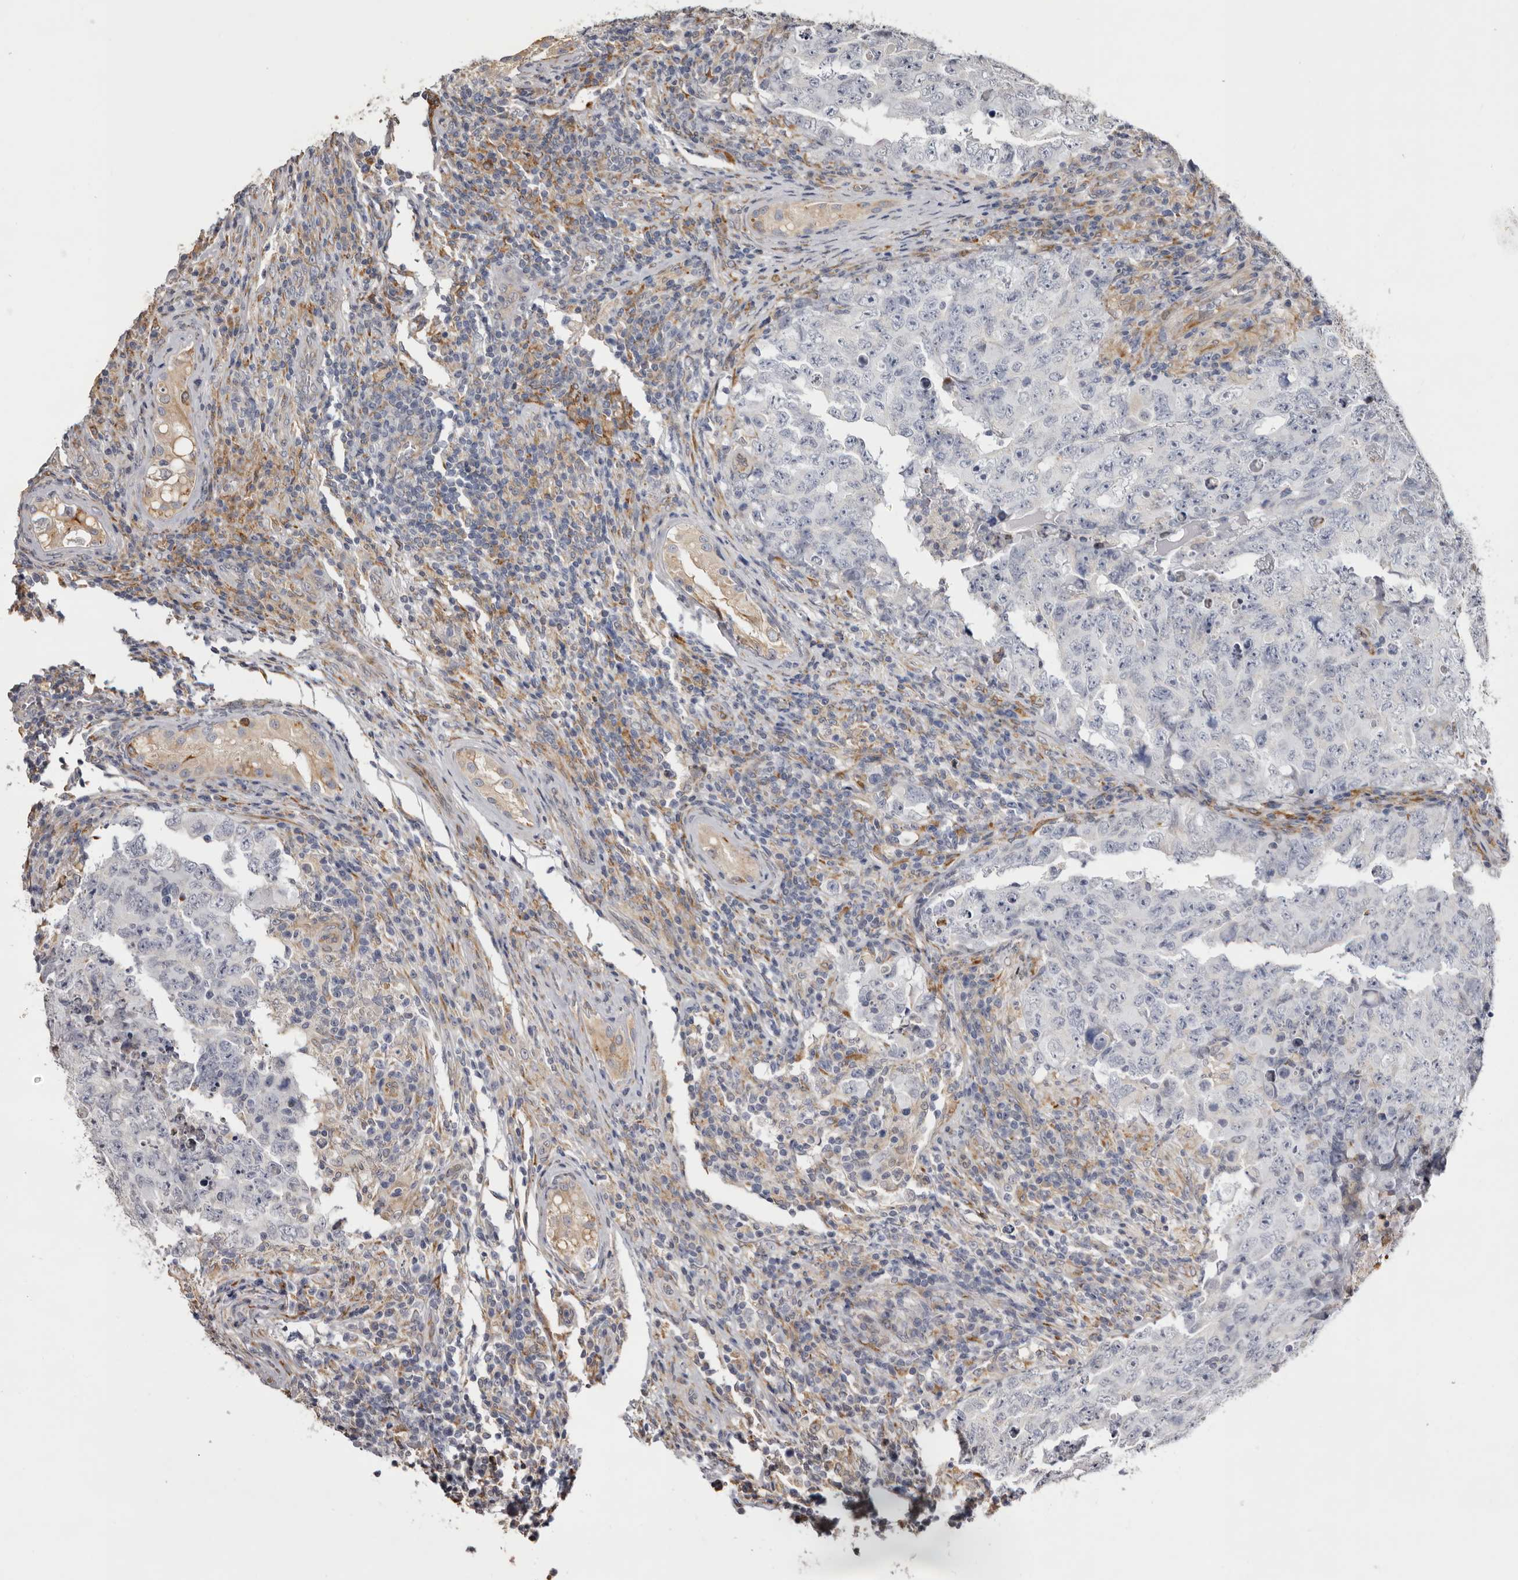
{"staining": {"intensity": "negative", "quantity": "none", "location": "none"}, "tissue": "testis cancer", "cell_type": "Tumor cells", "image_type": "cancer", "snomed": [{"axis": "morphology", "description": "Carcinoma, Embryonal, NOS"}, {"axis": "topography", "description": "Testis"}], "caption": "A histopathology image of testis embryonal carcinoma stained for a protein reveals no brown staining in tumor cells.", "gene": "PIGX", "patient": {"sex": "male", "age": 26}}